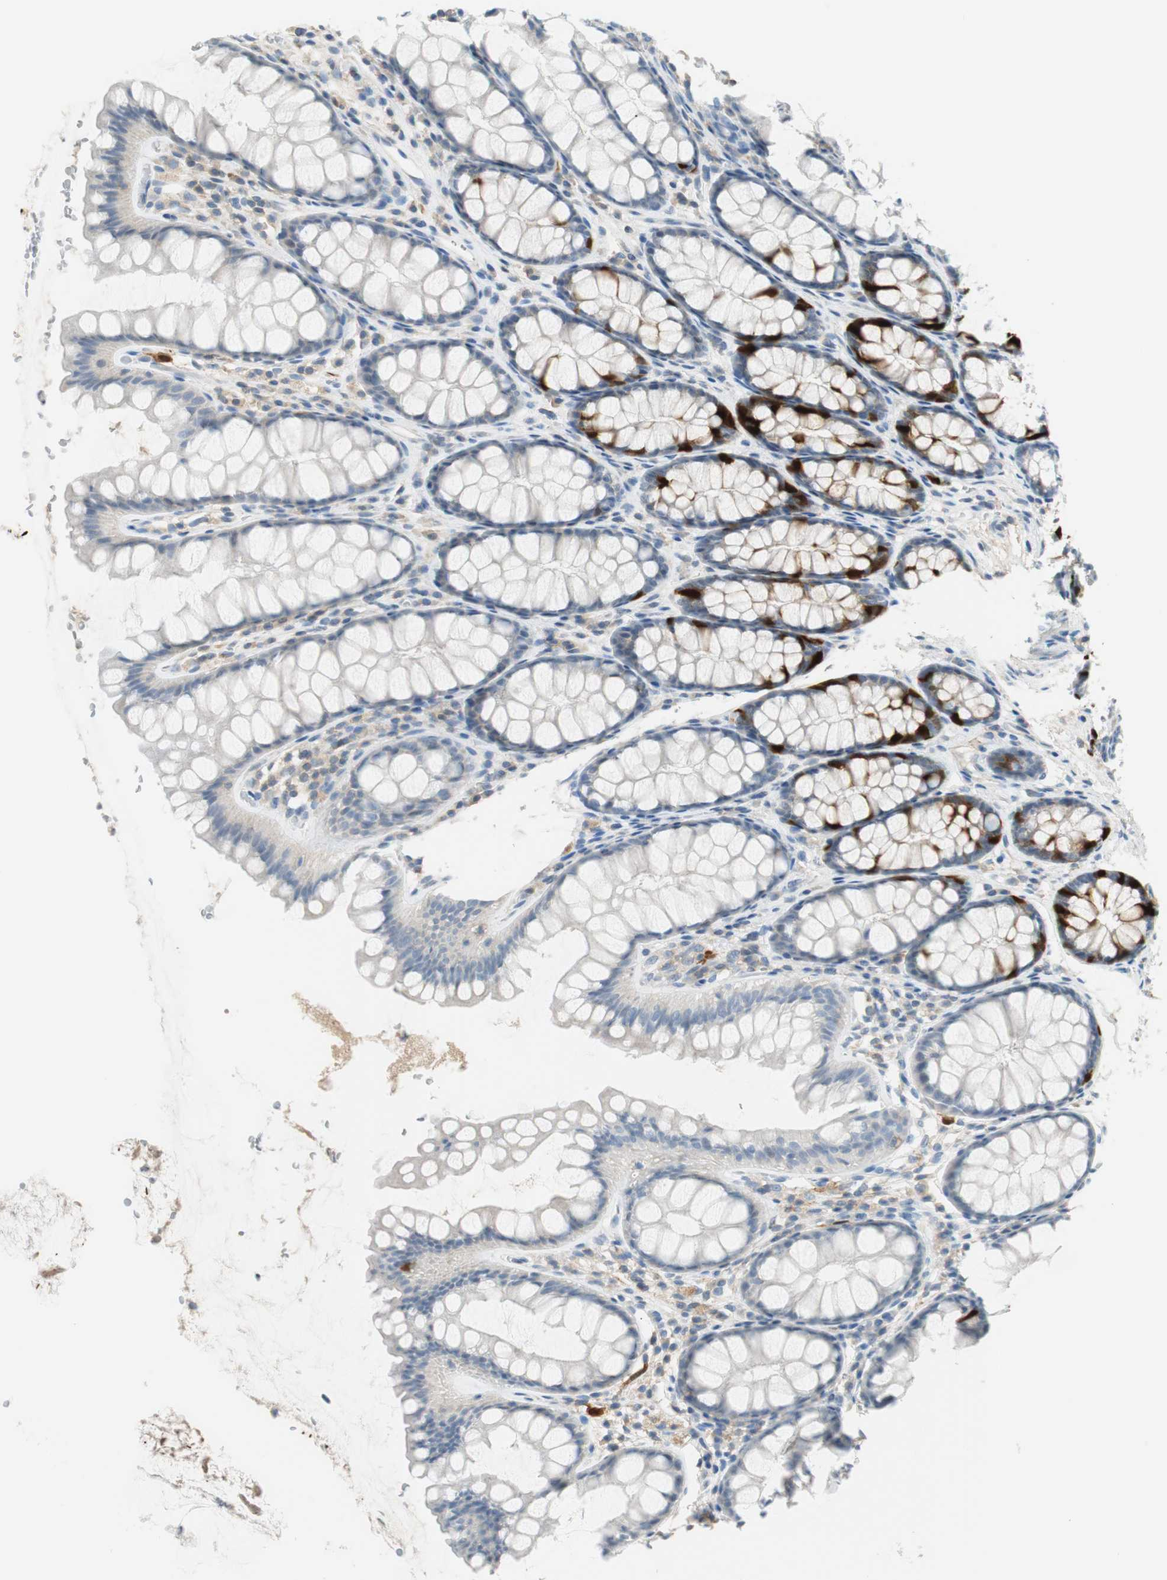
{"staining": {"intensity": "negative", "quantity": "none", "location": "none"}, "tissue": "colon", "cell_type": "Endothelial cells", "image_type": "normal", "snomed": [{"axis": "morphology", "description": "Normal tissue, NOS"}, {"axis": "topography", "description": "Colon"}], "caption": "Immunohistochemistry (IHC) photomicrograph of benign human colon stained for a protein (brown), which exhibits no expression in endothelial cells.", "gene": "PTTG1", "patient": {"sex": "female", "age": 55}}